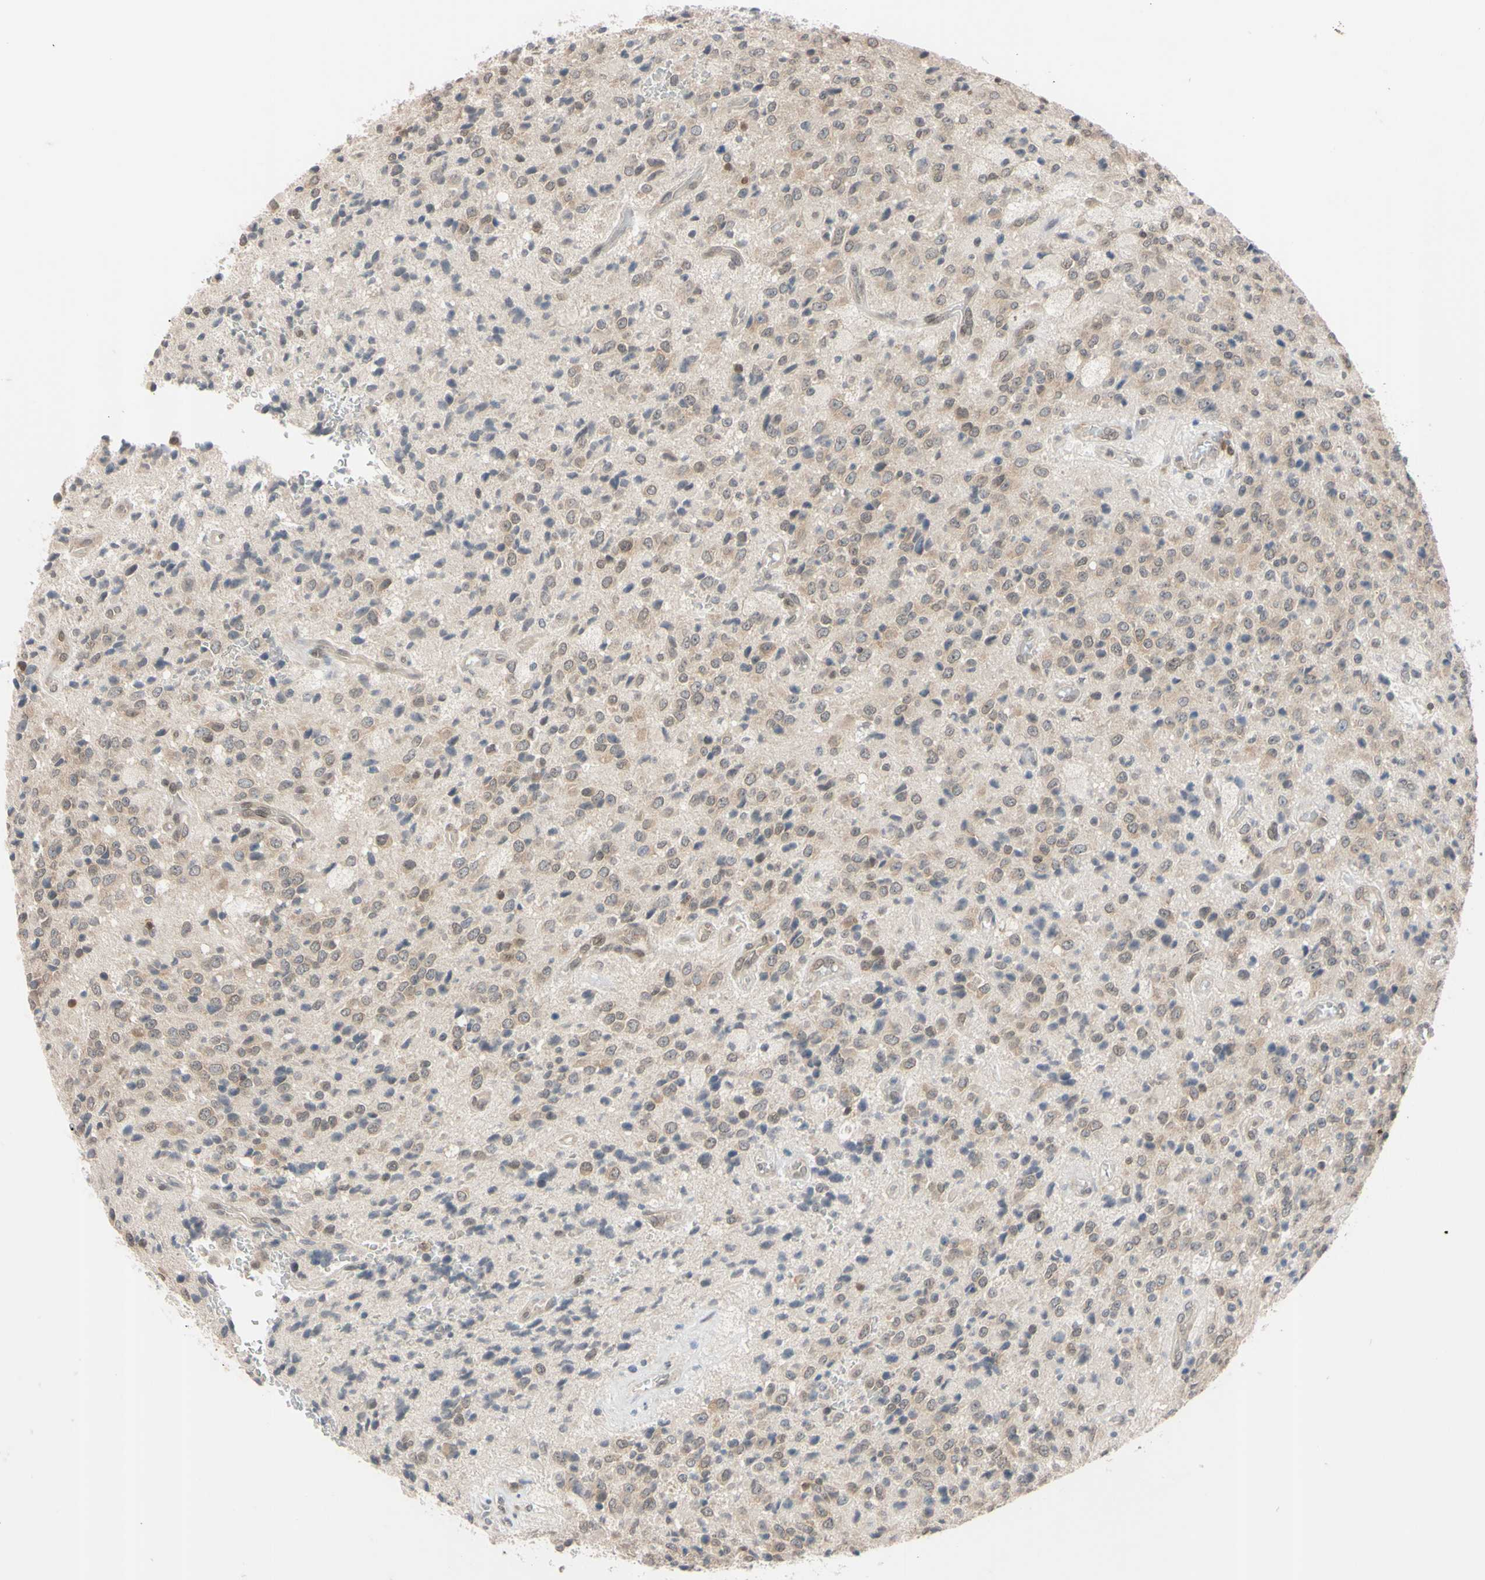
{"staining": {"intensity": "weak", "quantity": "25%-75%", "location": "cytoplasmic/membranous"}, "tissue": "glioma", "cell_type": "Tumor cells", "image_type": "cancer", "snomed": [{"axis": "morphology", "description": "Glioma, malignant, High grade"}, {"axis": "topography", "description": "pancreas cauda"}], "caption": "Immunohistochemistry micrograph of neoplastic tissue: malignant glioma (high-grade) stained using IHC demonstrates low levels of weak protein expression localized specifically in the cytoplasmic/membranous of tumor cells, appearing as a cytoplasmic/membranous brown color.", "gene": "UBE2I", "patient": {"sex": "male", "age": 60}}